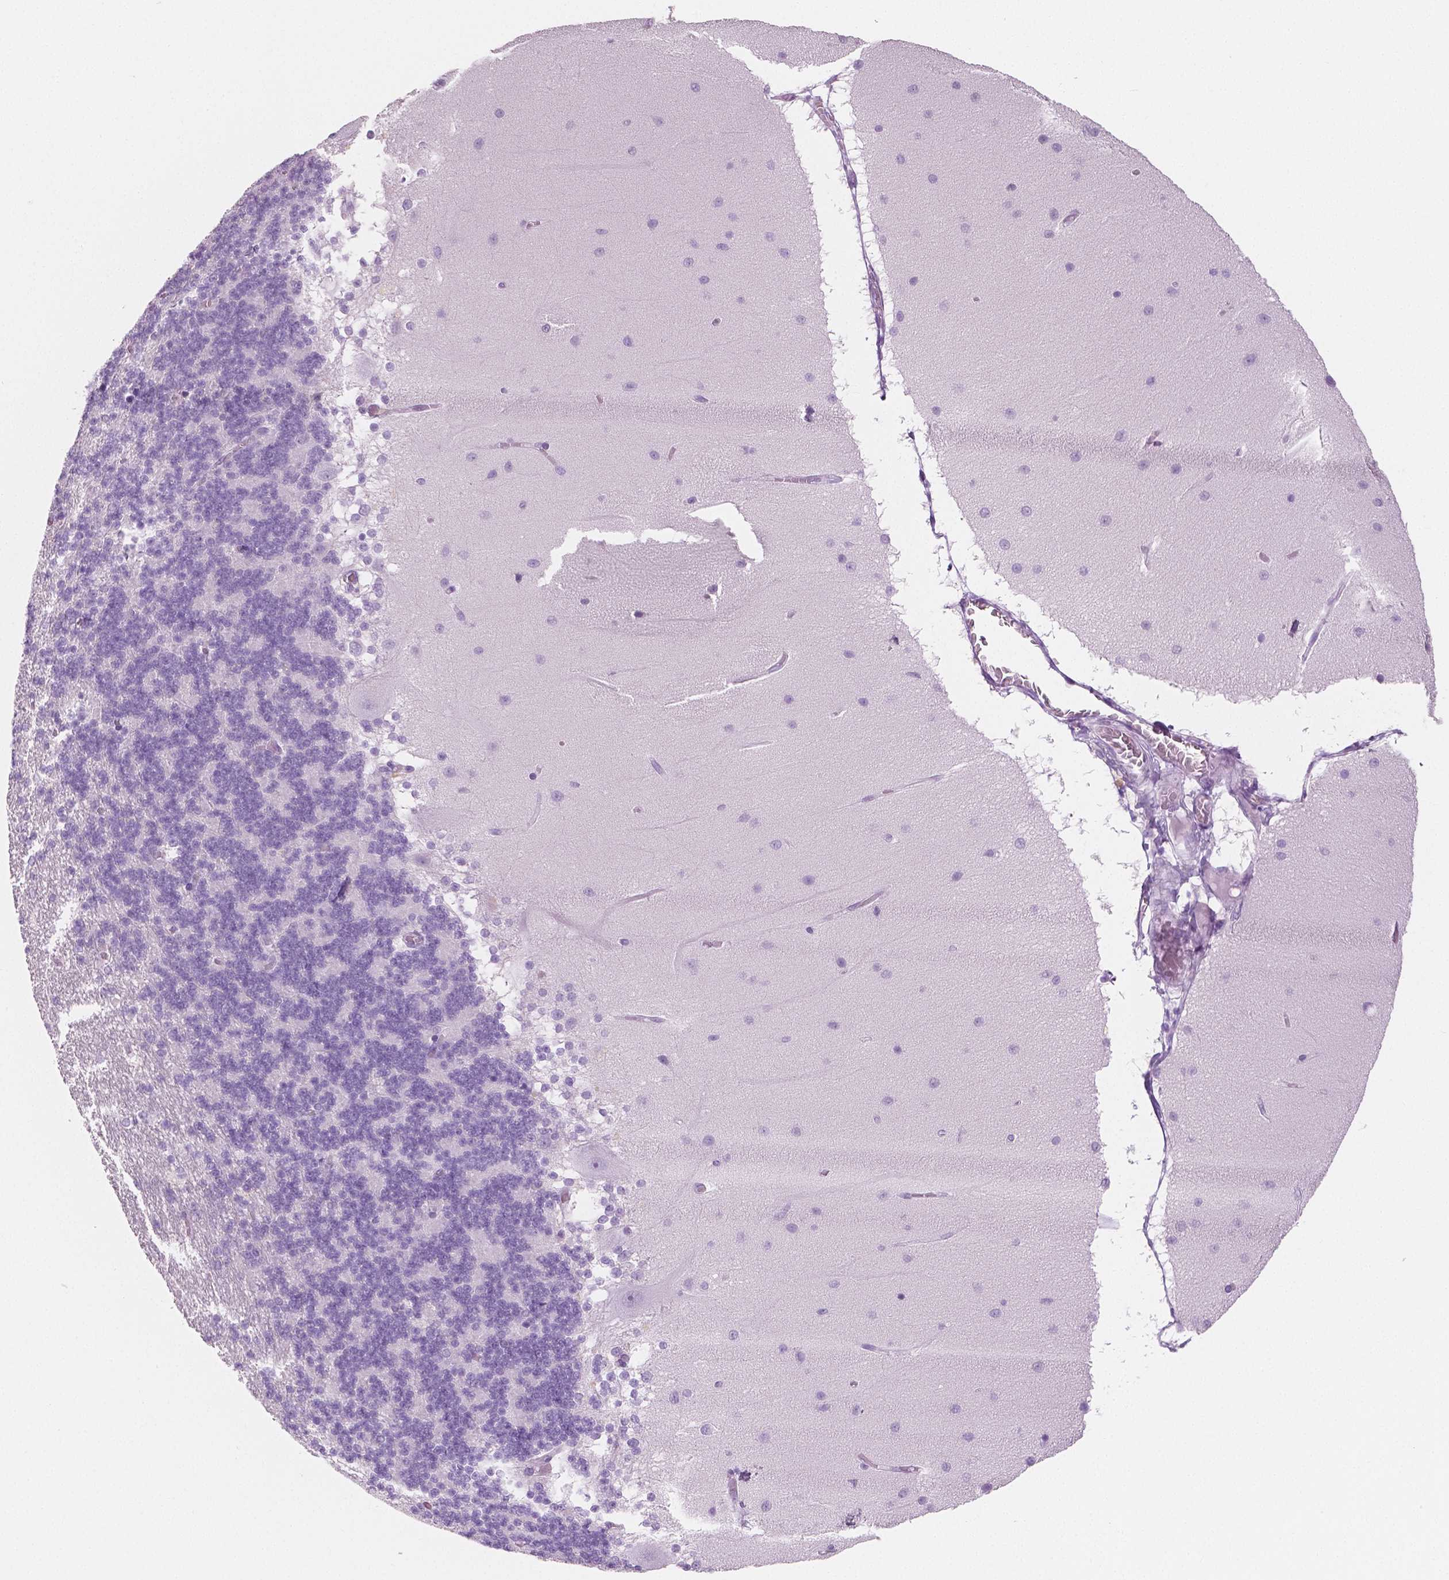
{"staining": {"intensity": "negative", "quantity": "none", "location": "none"}, "tissue": "cerebellum", "cell_type": "Cells in granular layer", "image_type": "normal", "snomed": [{"axis": "morphology", "description": "Normal tissue, NOS"}, {"axis": "topography", "description": "Cerebellum"}], "caption": "Cerebellum was stained to show a protein in brown. There is no significant staining in cells in granular layer. (DAB (3,3'-diaminobenzidine) immunohistochemistry (IHC) visualized using brightfield microscopy, high magnification).", "gene": "PLIN4", "patient": {"sex": "female", "age": 54}}